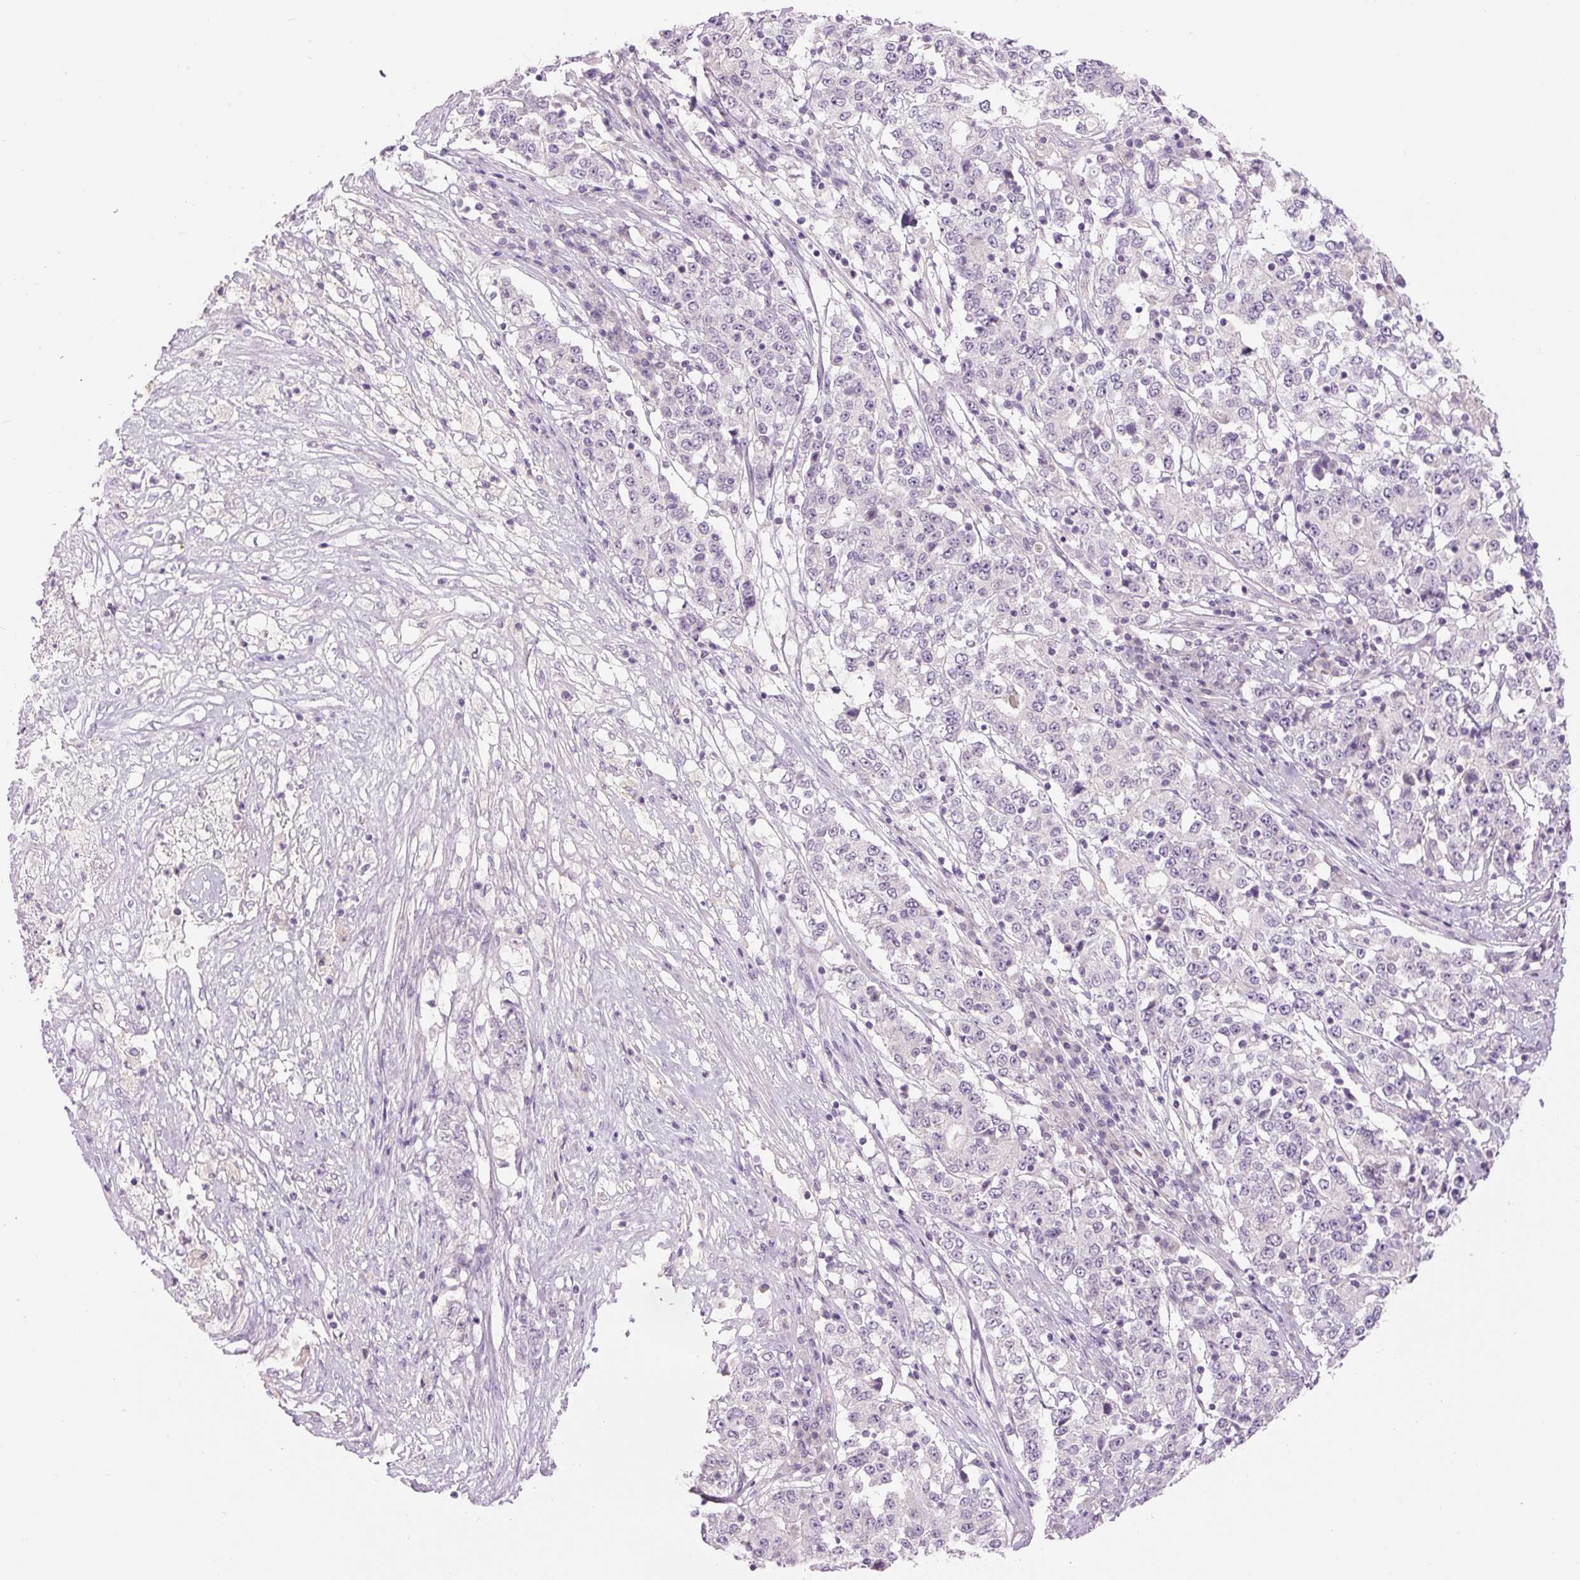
{"staining": {"intensity": "negative", "quantity": "none", "location": "none"}, "tissue": "stomach cancer", "cell_type": "Tumor cells", "image_type": "cancer", "snomed": [{"axis": "morphology", "description": "Adenocarcinoma, NOS"}, {"axis": "topography", "description": "Stomach"}], "caption": "An image of stomach adenocarcinoma stained for a protein reveals no brown staining in tumor cells.", "gene": "FABP7", "patient": {"sex": "male", "age": 59}}